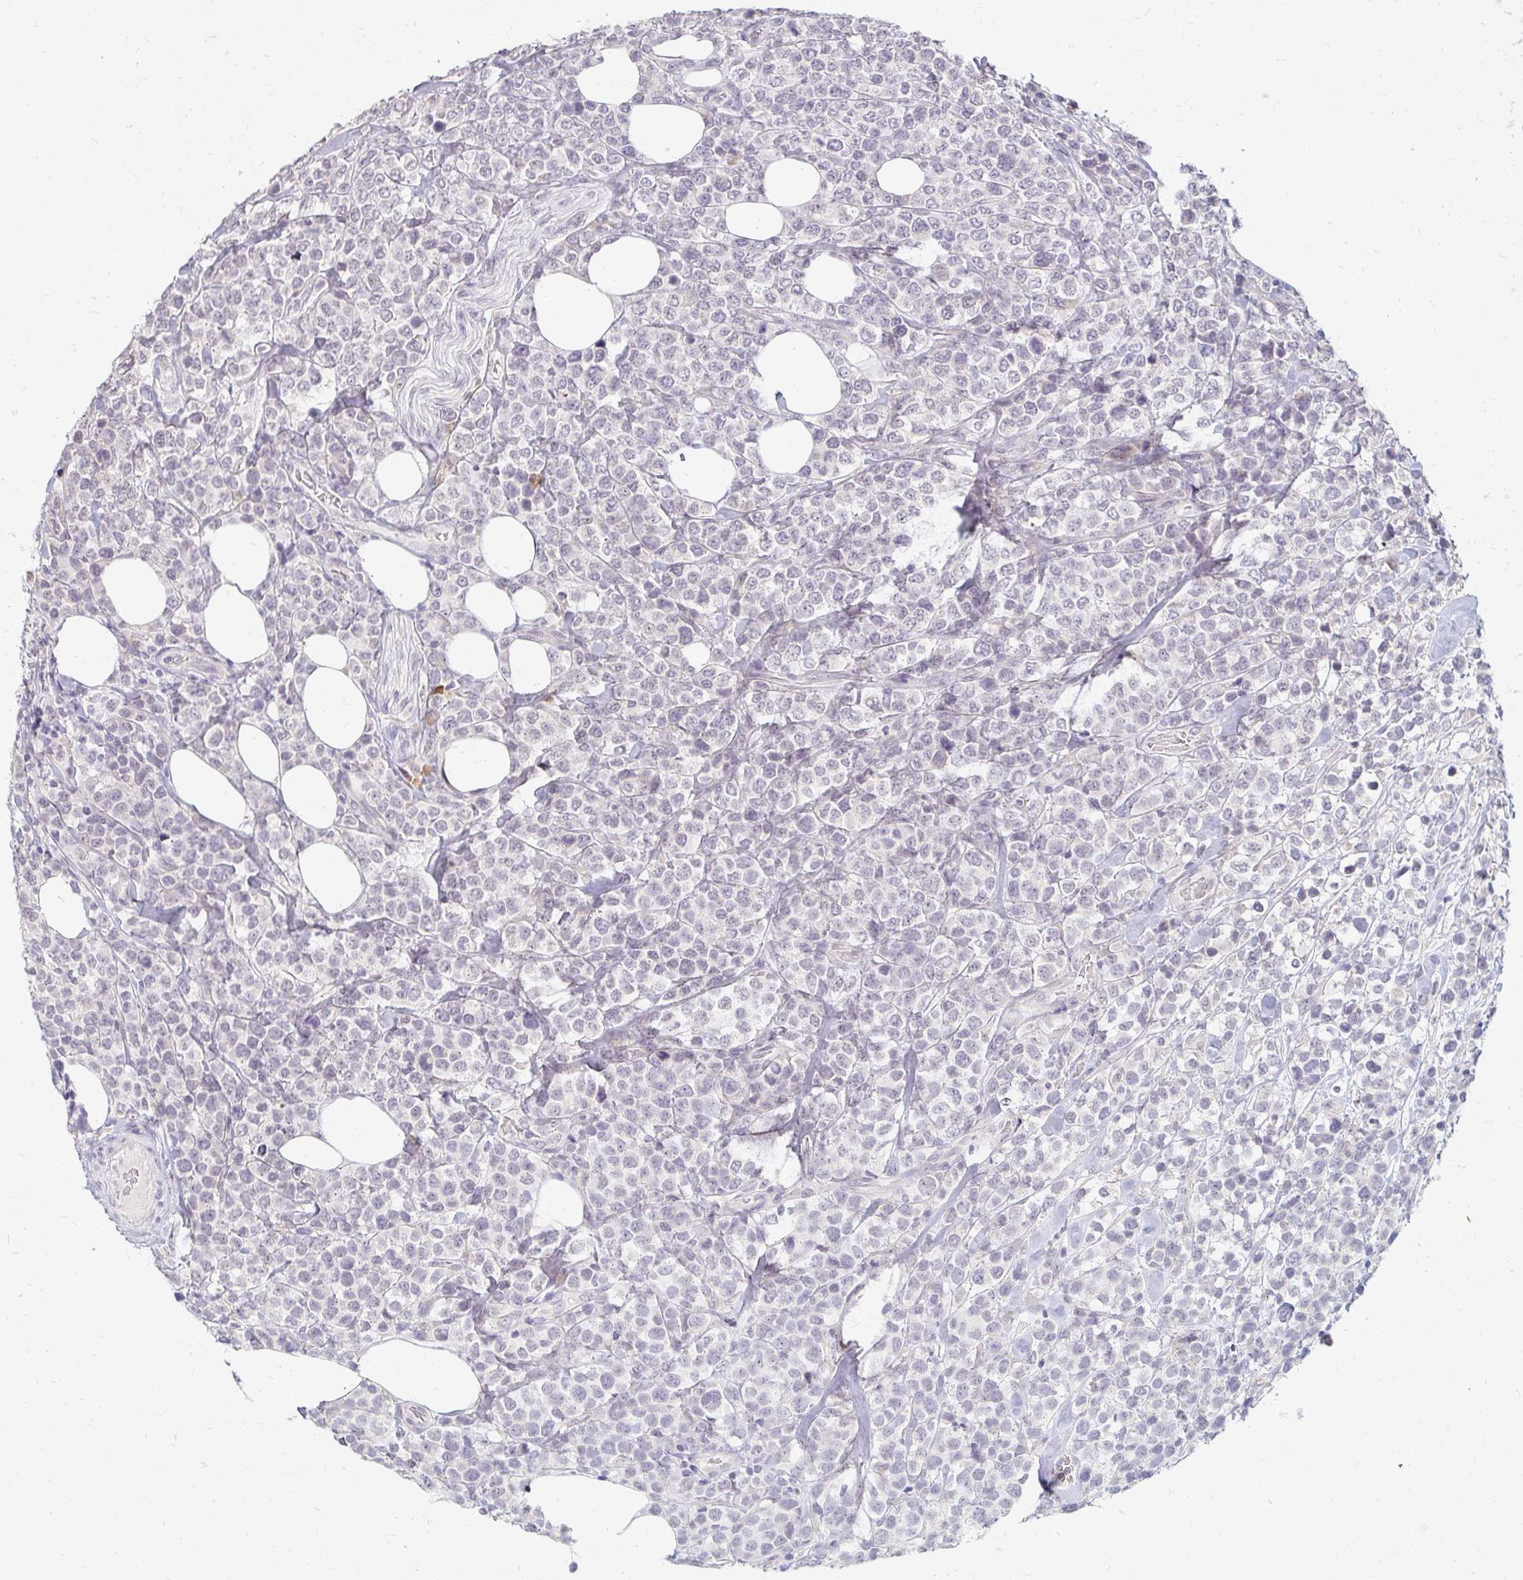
{"staining": {"intensity": "negative", "quantity": "none", "location": "none"}, "tissue": "lymphoma", "cell_type": "Tumor cells", "image_type": "cancer", "snomed": [{"axis": "morphology", "description": "Malignant lymphoma, non-Hodgkin's type, High grade"}, {"axis": "topography", "description": "Soft tissue"}], "caption": "The image exhibits no staining of tumor cells in high-grade malignant lymphoma, non-Hodgkin's type.", "gene": "DDN", "patient": {"sex": "female", "age": 56}}